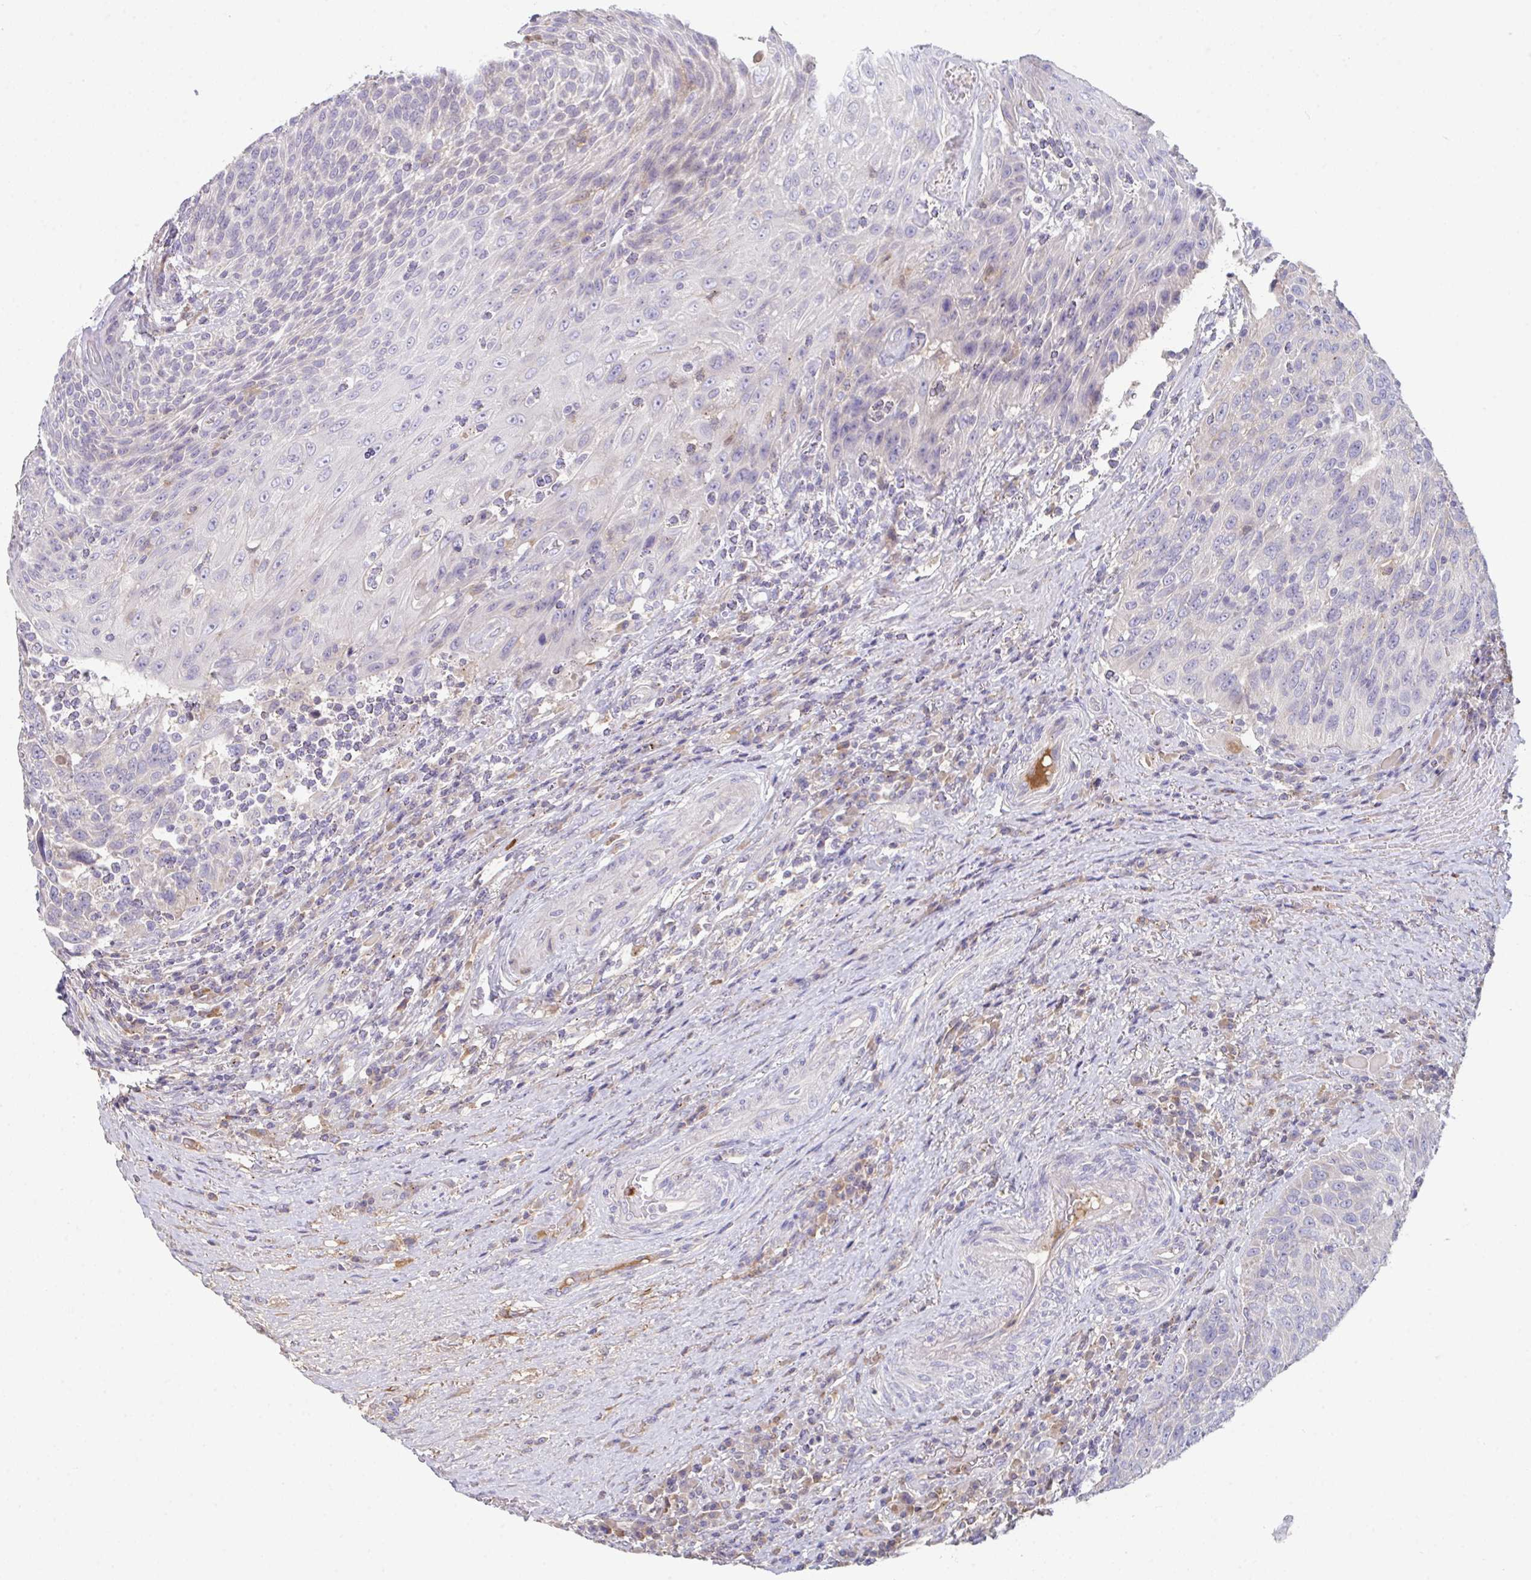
{"staining": {"intensity": "negative", "quantity": "none", "location": "none"}, "tissue": "urothelial cancer", "cell_type": "Tumor cells", "image_type": "cancer", "snomed": [{"axis": "morphology", "description": "Urothelial carcinoma, High grade"}, {"axis": "topography", "description": "Urinary bladder"}], "caption": "A micrograph of urothelial cancer stained for a protein exhibits no brown staining in tumor cells.", "gene": "HGFAC", "patient": {"sex": "female", "age": 70}}